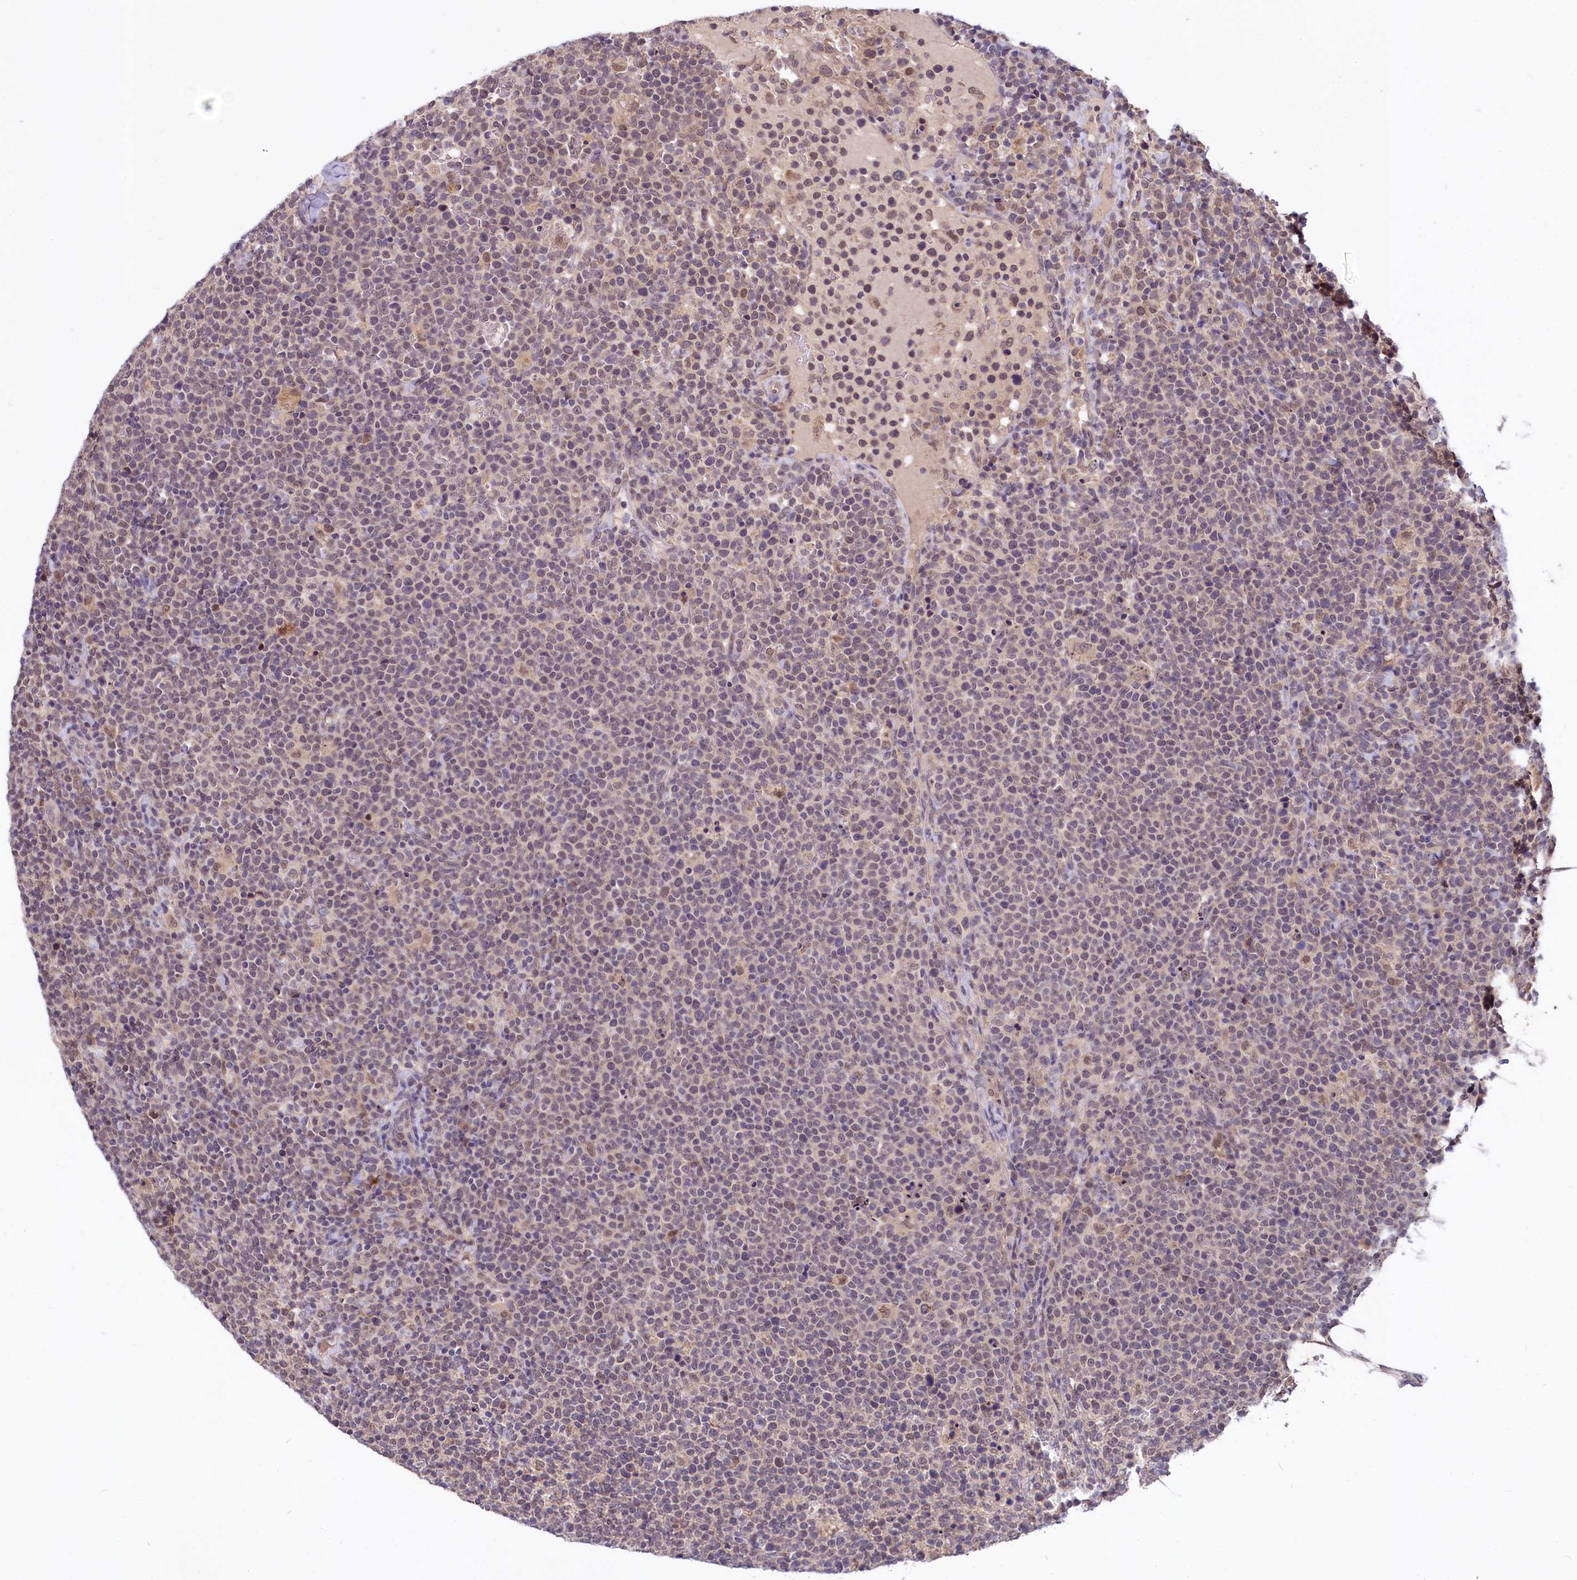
{"staining": {"intensity": "weak", "quantity": "25%-75%", "location": "nuclear"}, "tissue": "lymphoma", "cell_type": "Tumor cells", "image_type": "cancer", "snomed": [{"axis": "morphology", "description": "Malignant lymphoma, non-Hodgkin's type, High grade"}, {"axis": "topography", "description": "Lymph node"}], "caption": "Weak nuclear protein staining is seen in approximately 25%-75% of tumor cells in lymphoma.", "gene": "UBE3A", "patient": {"sex": "male", "age": 61}}